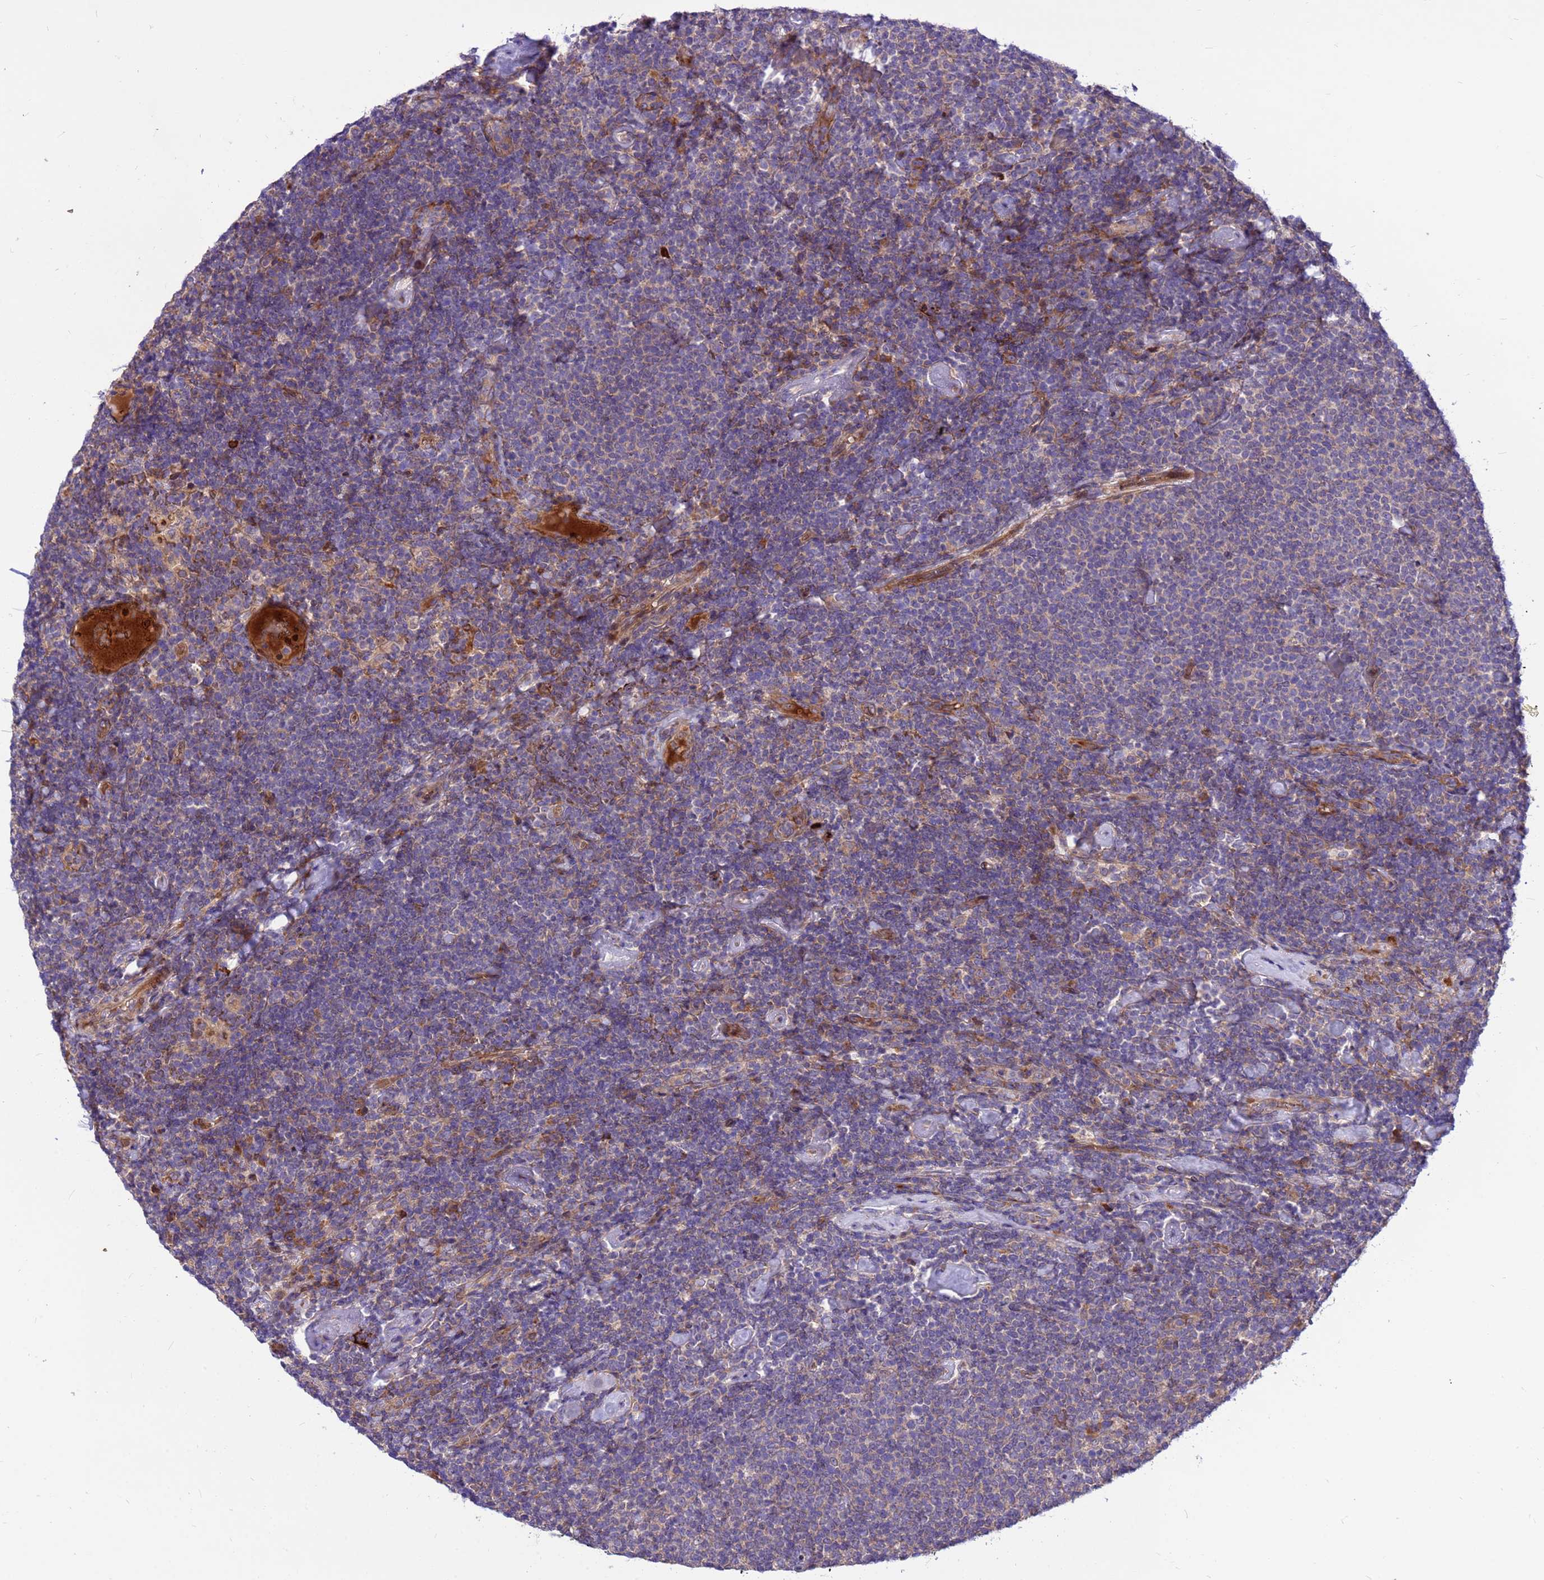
{"staining": {"intensity": "weak", "quantity": "25%-75%", "location": "cytoplasmic/membranous"}, "tissue": "lymphoma", "cell_type": "Tumor cells", "image_type": "cancer", "snomed": [{"axis": "morphology", "description": "Malignant lymphoma, non-Hodgkin's type, High grade"}, {"axis": "topography", "description": "Lymph node"}], "caption": "High-power microscopy captured an IHC image of lymphoma, revealing weak cytoplasmic/membranous expression in about 25%-75% of tumor cells.", "gene": "ZNF669", "patient": {"sex": "male", "age": 61}}